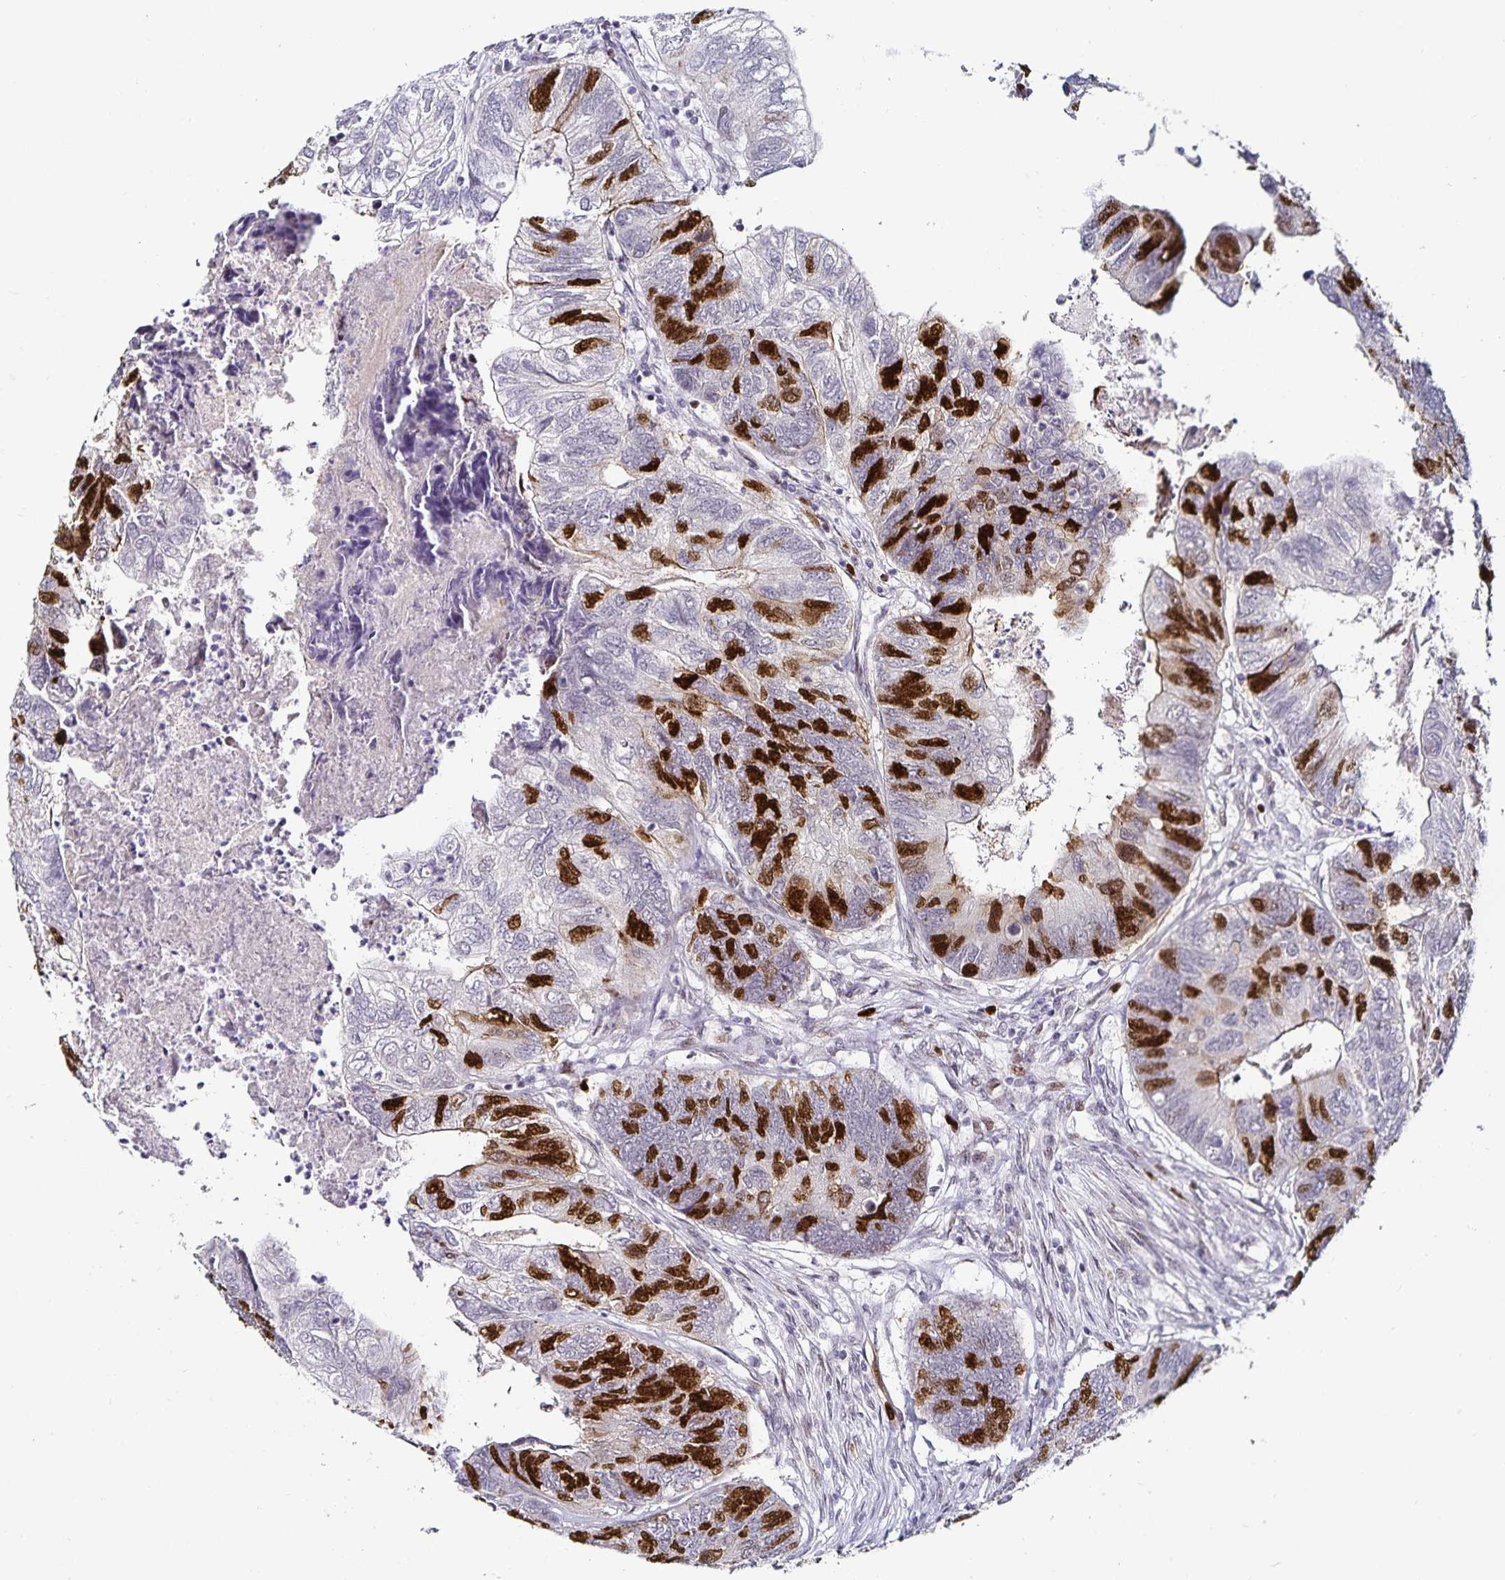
{"staining": {"intensity": "strong", "quantity": "25%-75%", "location": "nuclear"}, "tissue": "colorectal cancer", "cell_type": "Tumor cells", "image_type": "cancer", "snomed": [{"axis": "morphology", "description": "Adenocarcinoma, NOS"}, {"axis": "topography", "description": "Colon"}], "caption": "Protein analysis of colorectal adenocarcinoma tissue demonstrates strong nuclear staining in about 25%-75% of tumor cells.", "gene": "ANLN", "patient": {"sex": "female", "age": 67}}